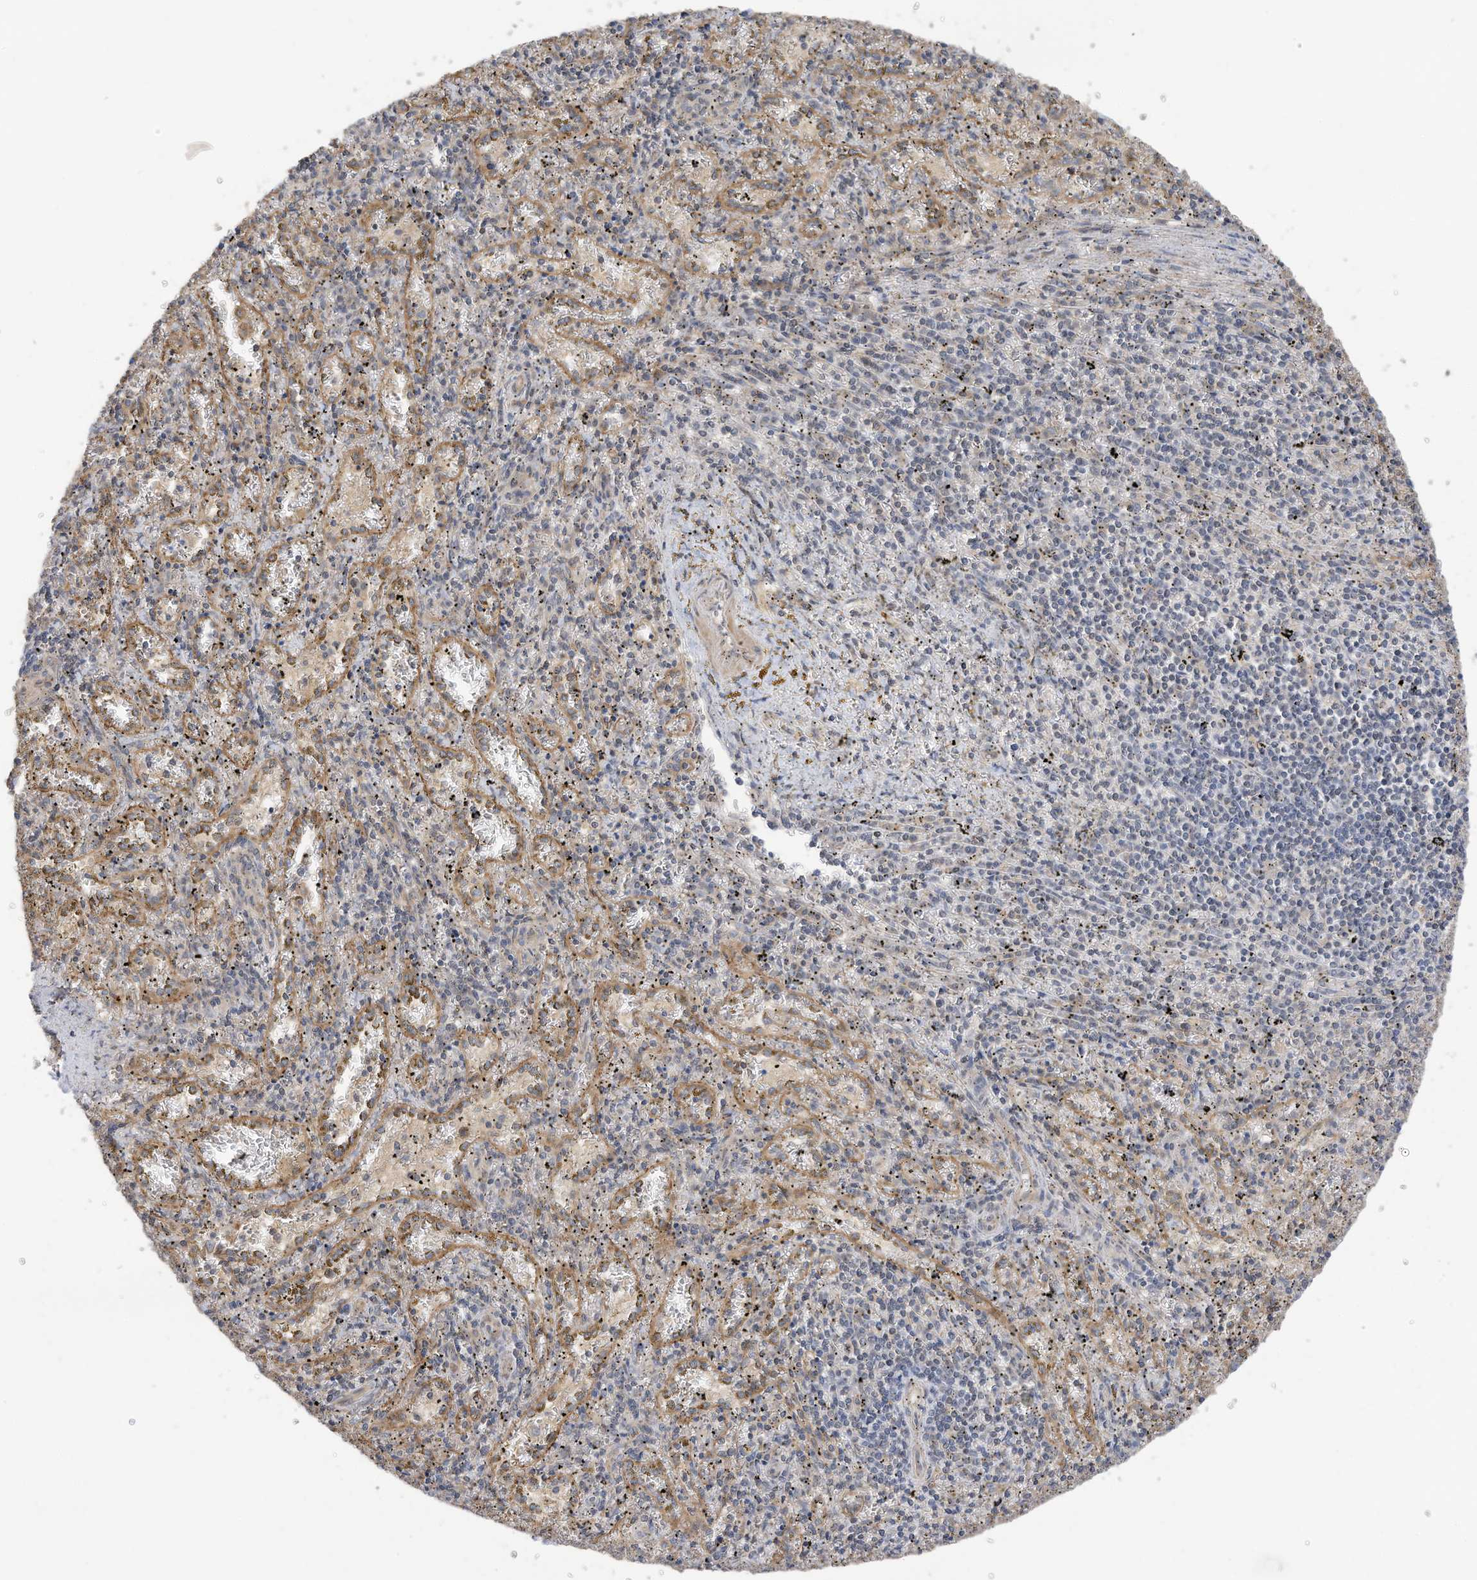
{"staining": {"intensity": "weak", "quantity": "<25%", "location": "cytoplasmic/membranous"}, "tissue": "spleen", "cell_type": "Cells in red pulp", "image_type": "normal", "snomed": [{"axis": "morphology", "description": "Normal tissue, NOS"}, {"axis": "topography", "description": "Spleen"}], "caption": "A histopathology image of spleen stained for a protein exhibits no brown staining in cells in red pulp.", "gene": "REC8", "patient": {"sex": "male", "age": 11}}